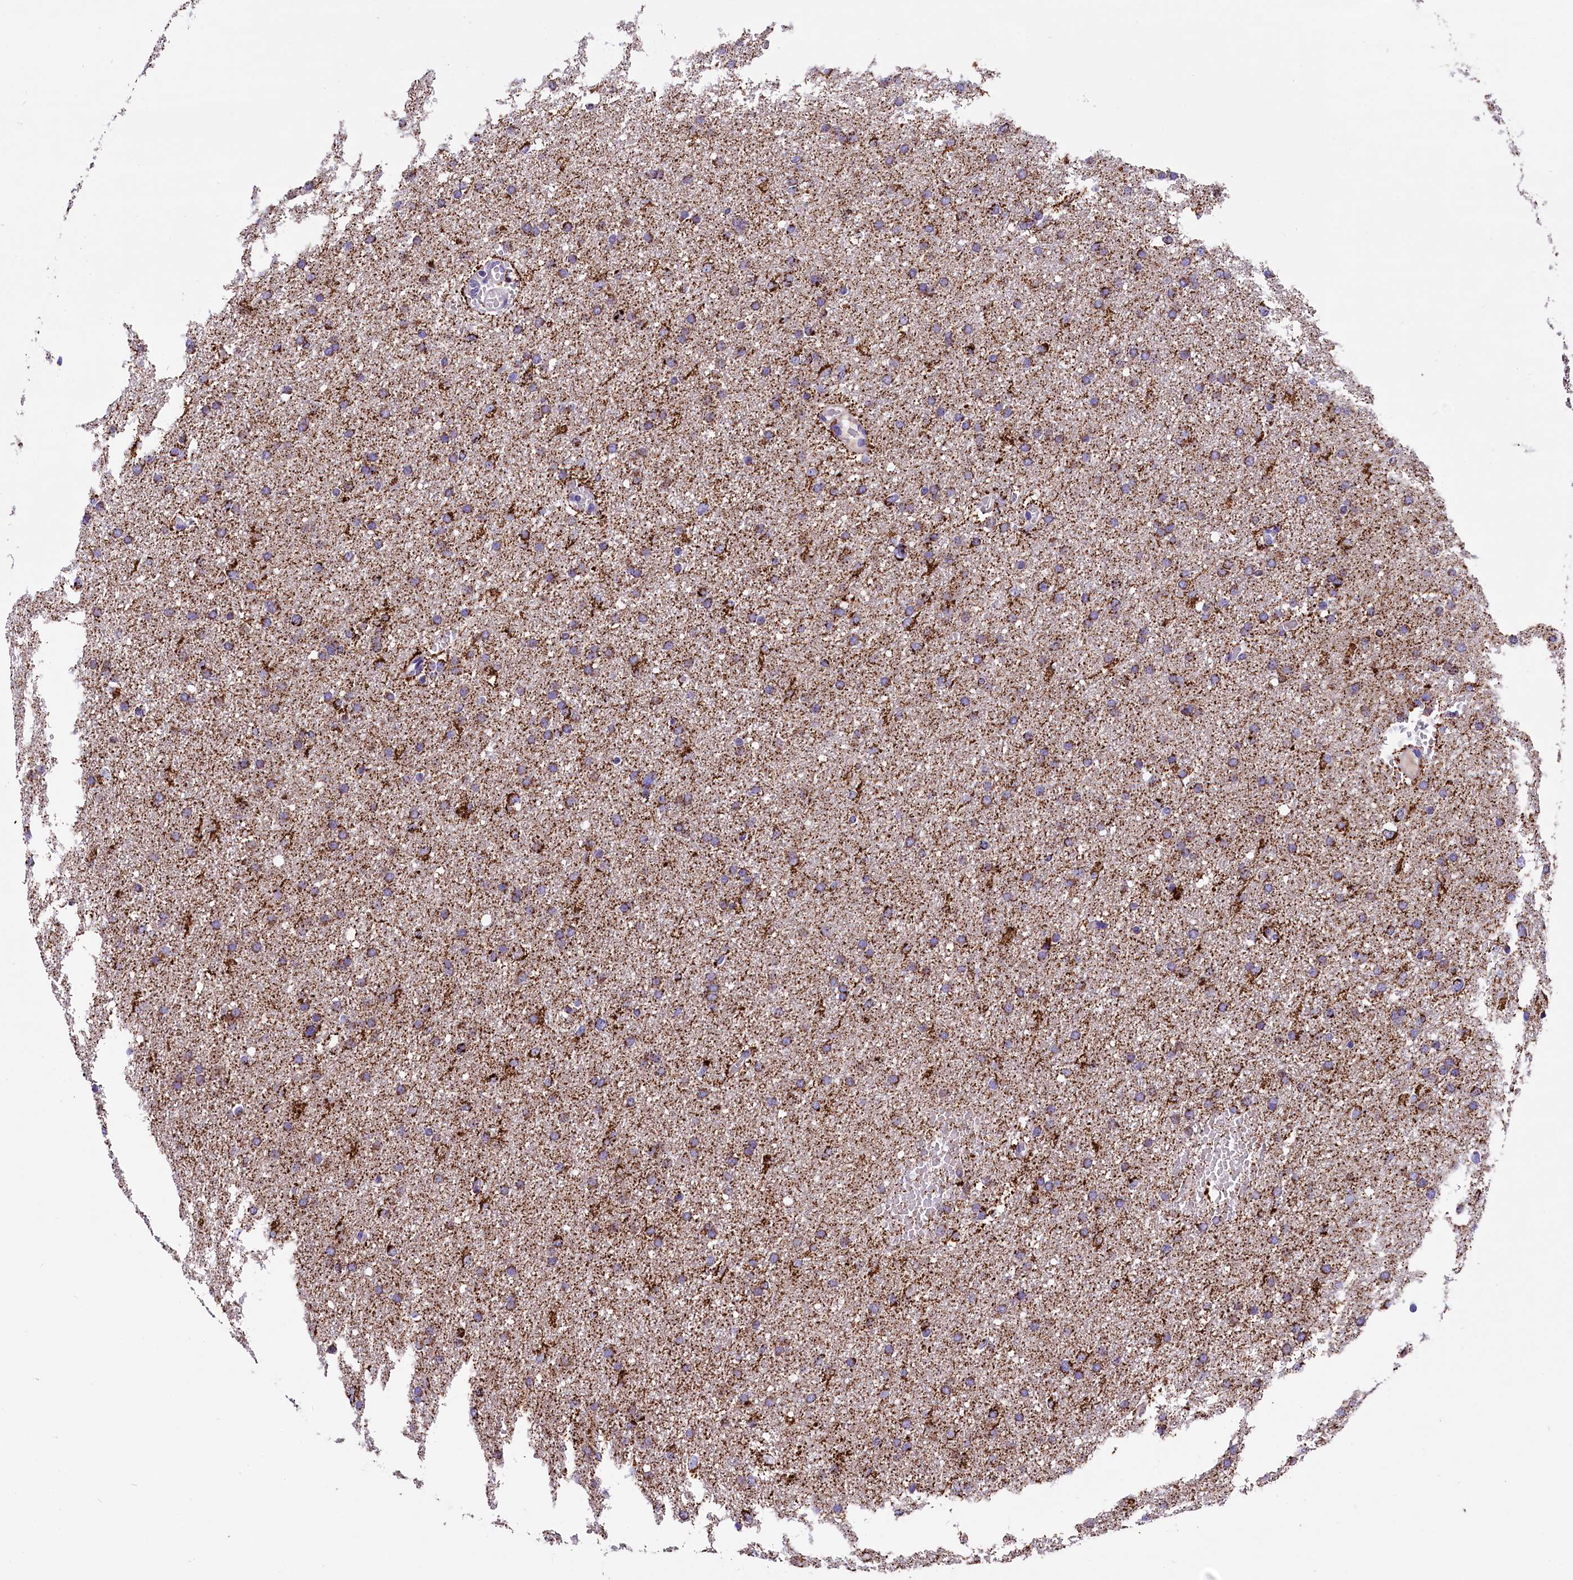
{"staining": {"intensity": "strong", "quantity": ">75%", "location": "cytoplasmic/membranous"}, "tissue": "glioma", "cell_type": "Tumor cells", "image_type": "cancer", "snomed": [{"axis": "morphology", "description": "Glioma, malignant, High grade"}, {"axis": "topography", "description": "Cerebral cortex"}], "caption": "Malignant high-grade glioma was stained to show a protein in brown. There is high levels of strong cytoplasmic/membranous positivity in approximately >75% of tumor cells. The staining was performed using DAB, with brown indicating positive protein expression. Nuclei are stained blue with hematoxylin.", "gene": "ABAT", "patient": {"sex": "female", "age": 36}}